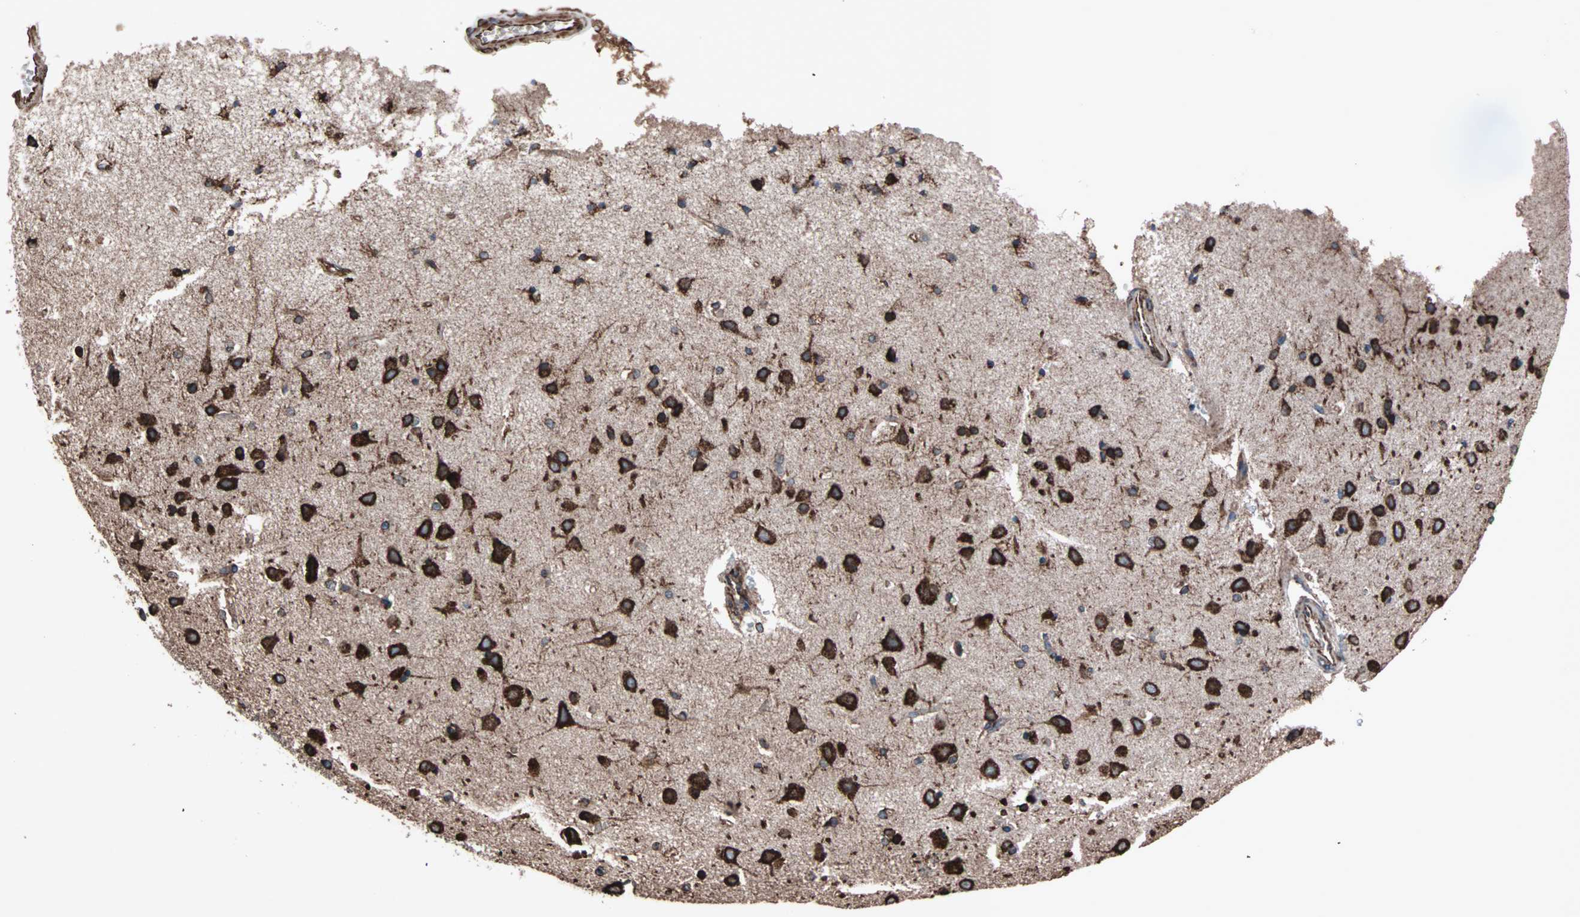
{"staining": {"intensity": "moderate", "quantity": ">75%", "location": "cytoplasmic/membranous"}, "tissue": "cerebral cortex", "cell_type": "Endothelial cells", "image_type": "normal", "snomed": [{"axis": "morphology", "description": "Normal tissue, NOS"}, {"axis": "topography", "description": "Cerebral cortex"}], "caption": "A medium amount of moderate cytoplasmic/membranous staining is present in about >75% of endothelial cells in unremarkable cerebral cortex. Nuclei are stained in blue.", "gene": "HSP90B1", "patient": {"sex": "female", "age": 54}}